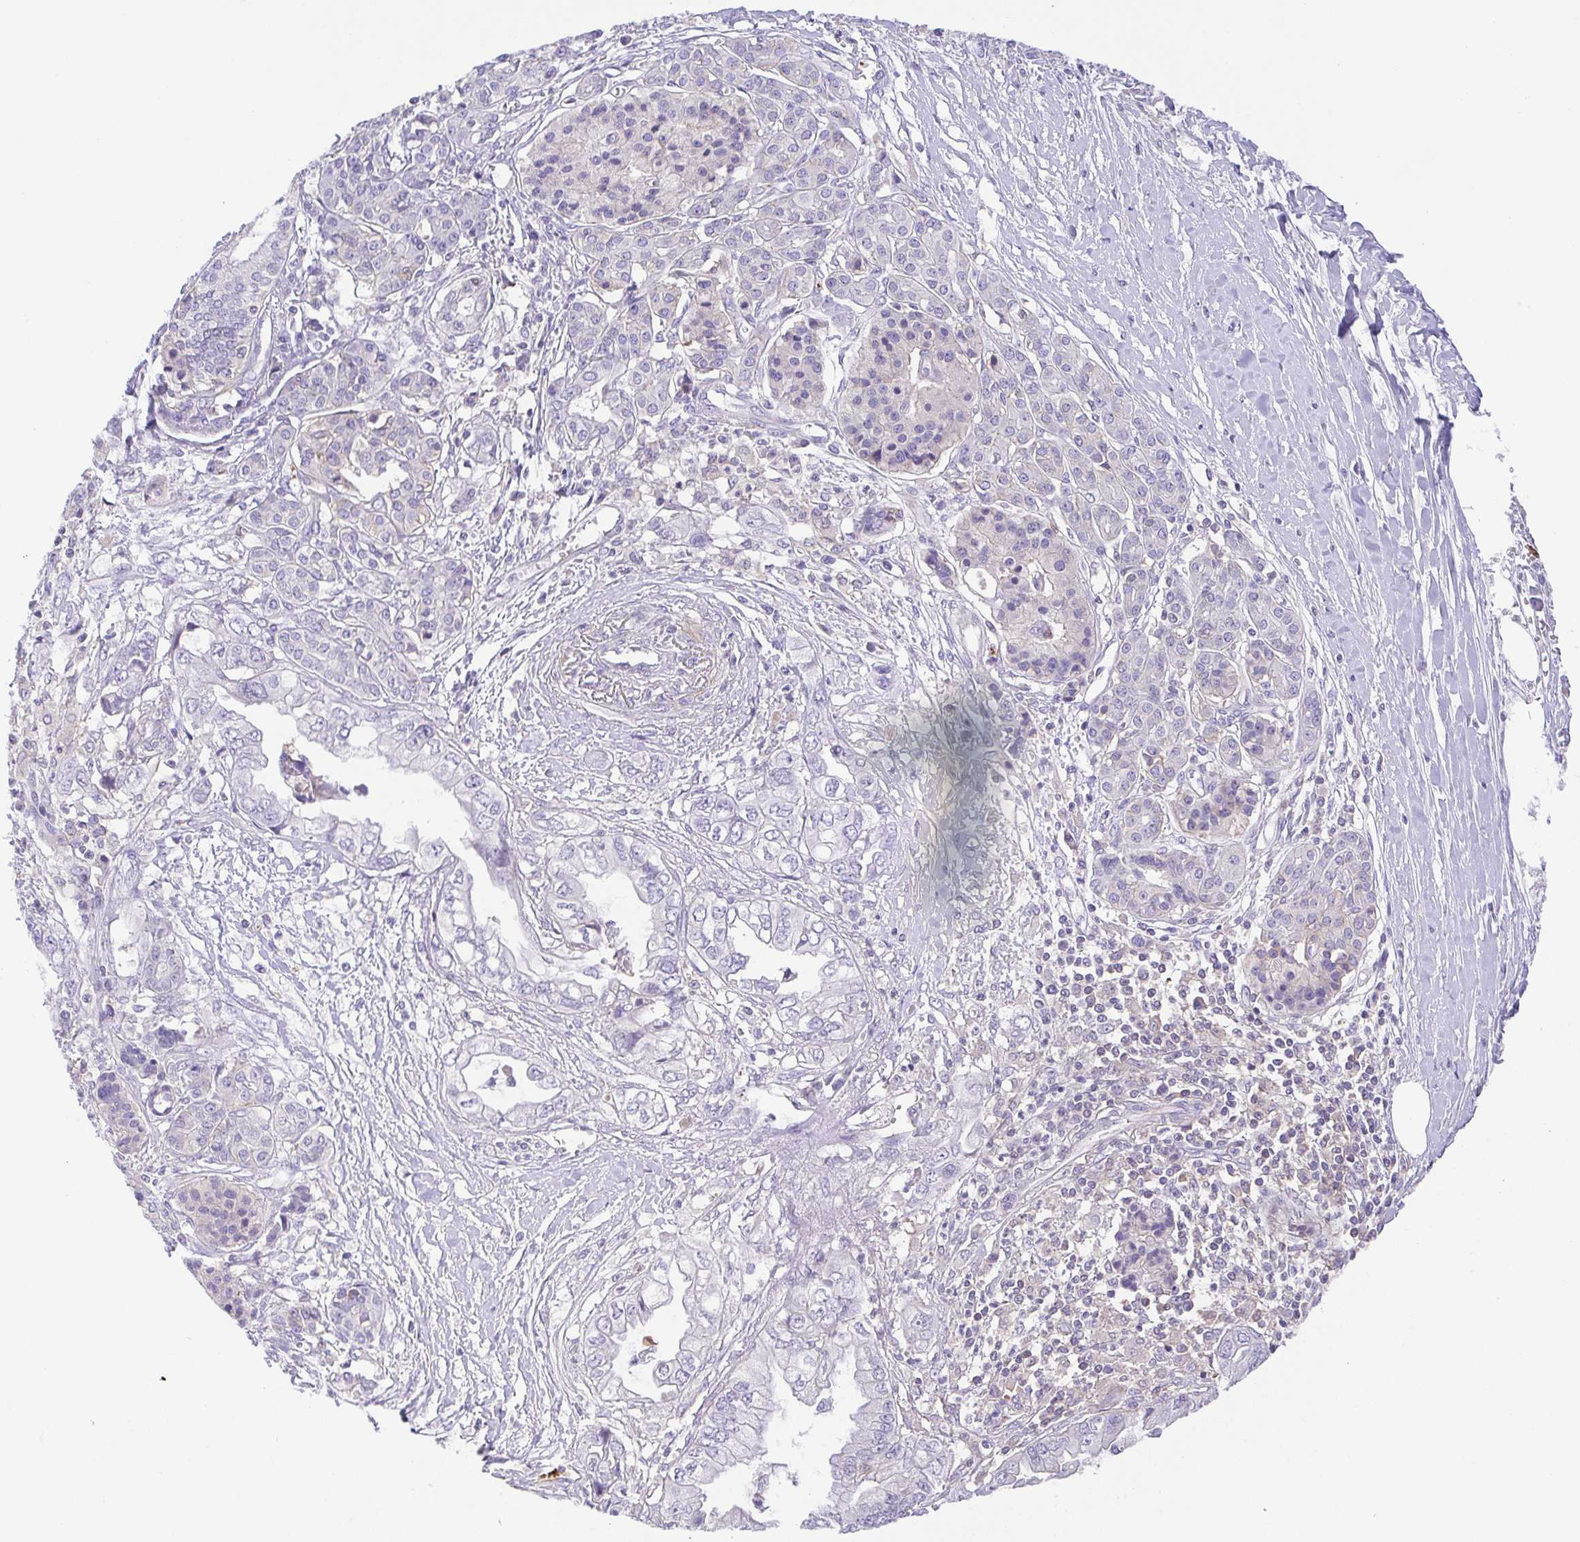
{"staining": {"intensity": "negative", "quantity": "none", "location": "none"}, "tissue": "pancreatic cancer", "cell_type": "Tumor cells", "image_type": "cancer", "snomed": [{"axis": "morphology", "description": "Adenocarcinoma, NOS"}, {"axis": "topography", "description": "Pancreas"}], "caption": "Immunohistochemical staining of adenocarcinoma (pancreatic) reveals no significant positivity in tumor cells. Brightfield microscopy of IHC stained with DAB (3,3'-diaminobenzidine) (brown) and hematoxylin (blue), captured at high magnification.", "gene": "PRR14L", "patient": {"sex": "male", "age": 68}}